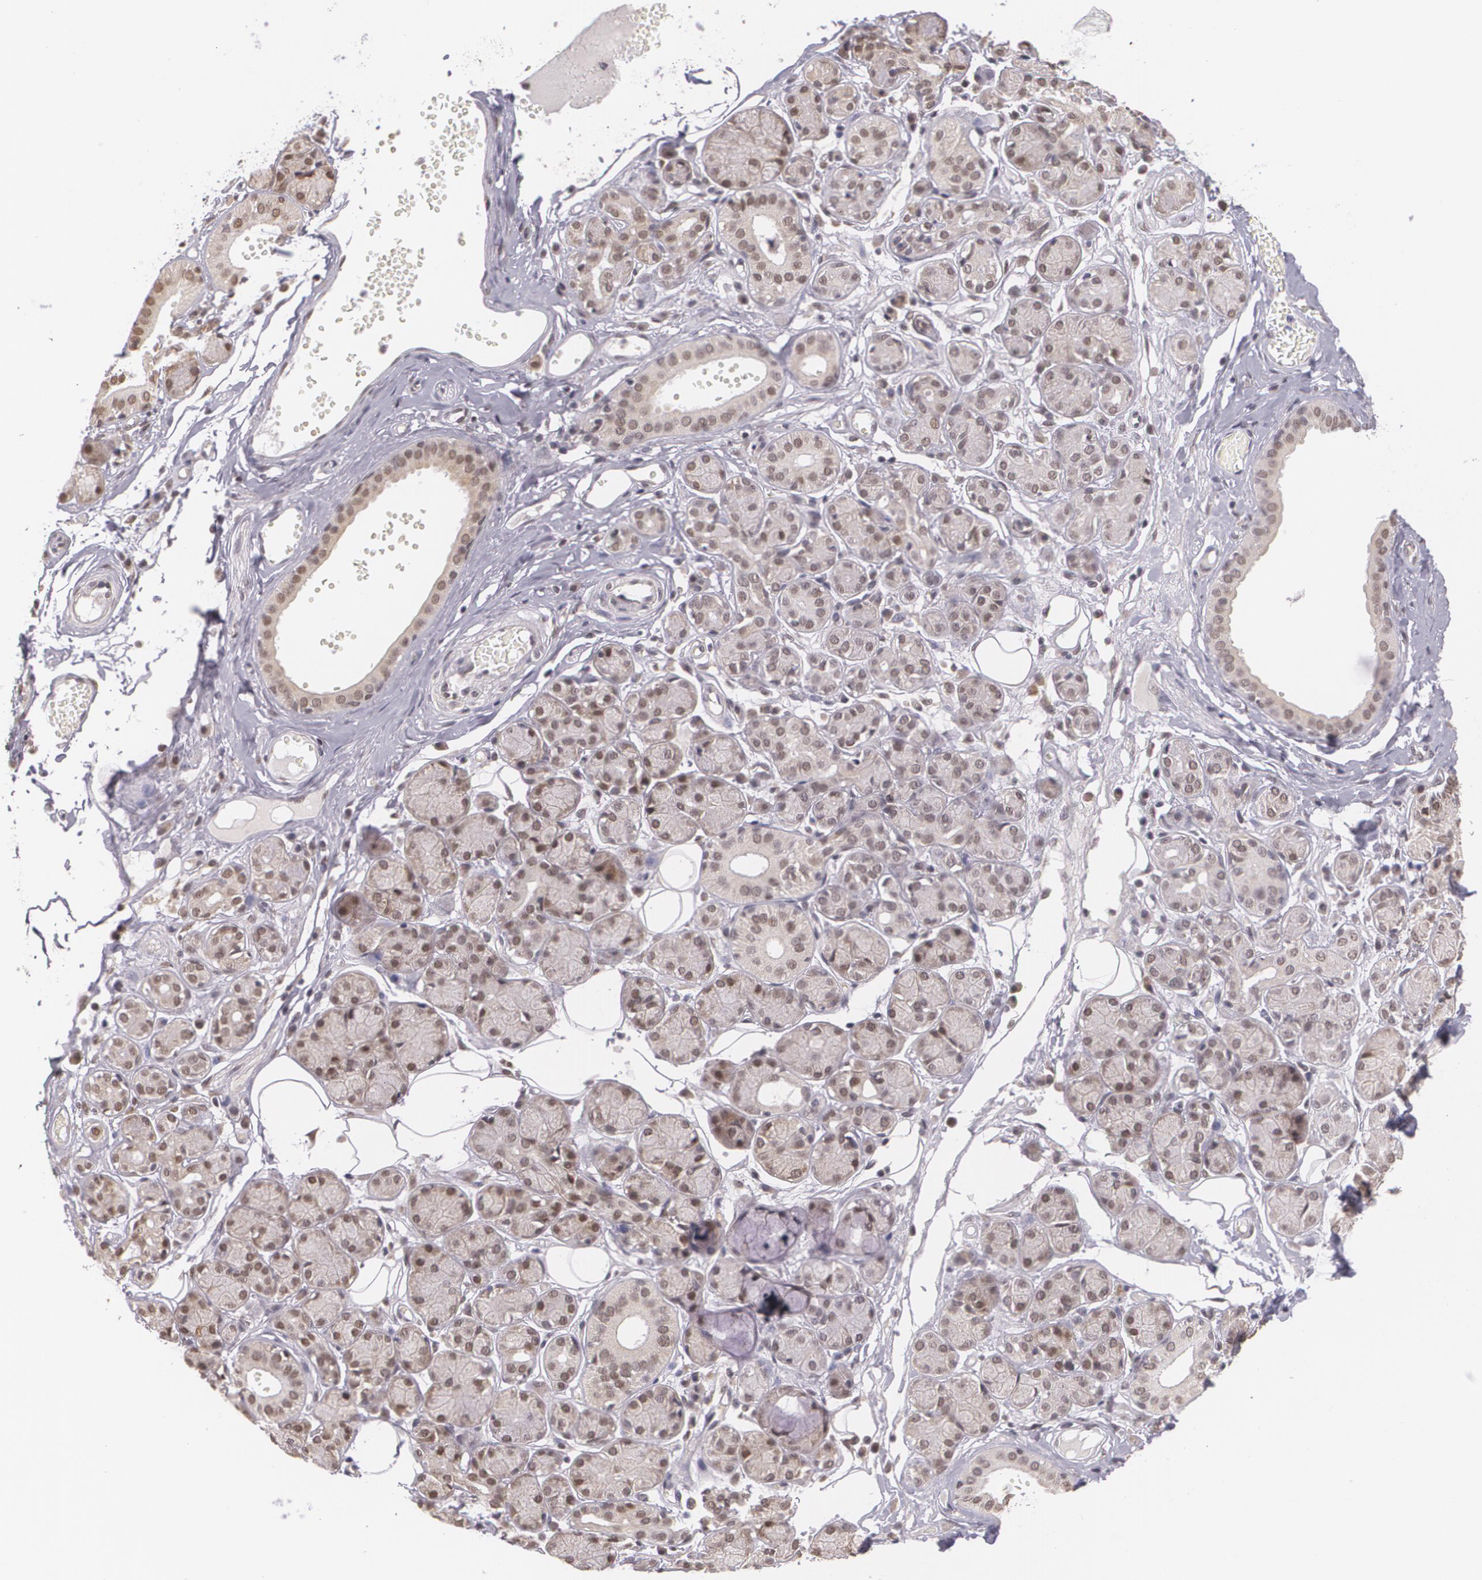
{"staining": {"intensity": "moderate", "quantity": "25%-75%", "location": "nuclear"}, "tissue": "salivary gland", "cell_type": "Glandular cells", "image_type": "normal", "snomed": [{"axis": "morphology", "description": "Normal tissue, NOS"}, {"axis": "topography", "description": "Salivary gland"}], "caption": "Immunohistochemistry (DAB) staining of normal human salivary gland shows moderate nuclear protein expression in about 25%-75% of glandular cells.", "gene": "ALX1", "patient": {"sex": "male", "age": 54}}